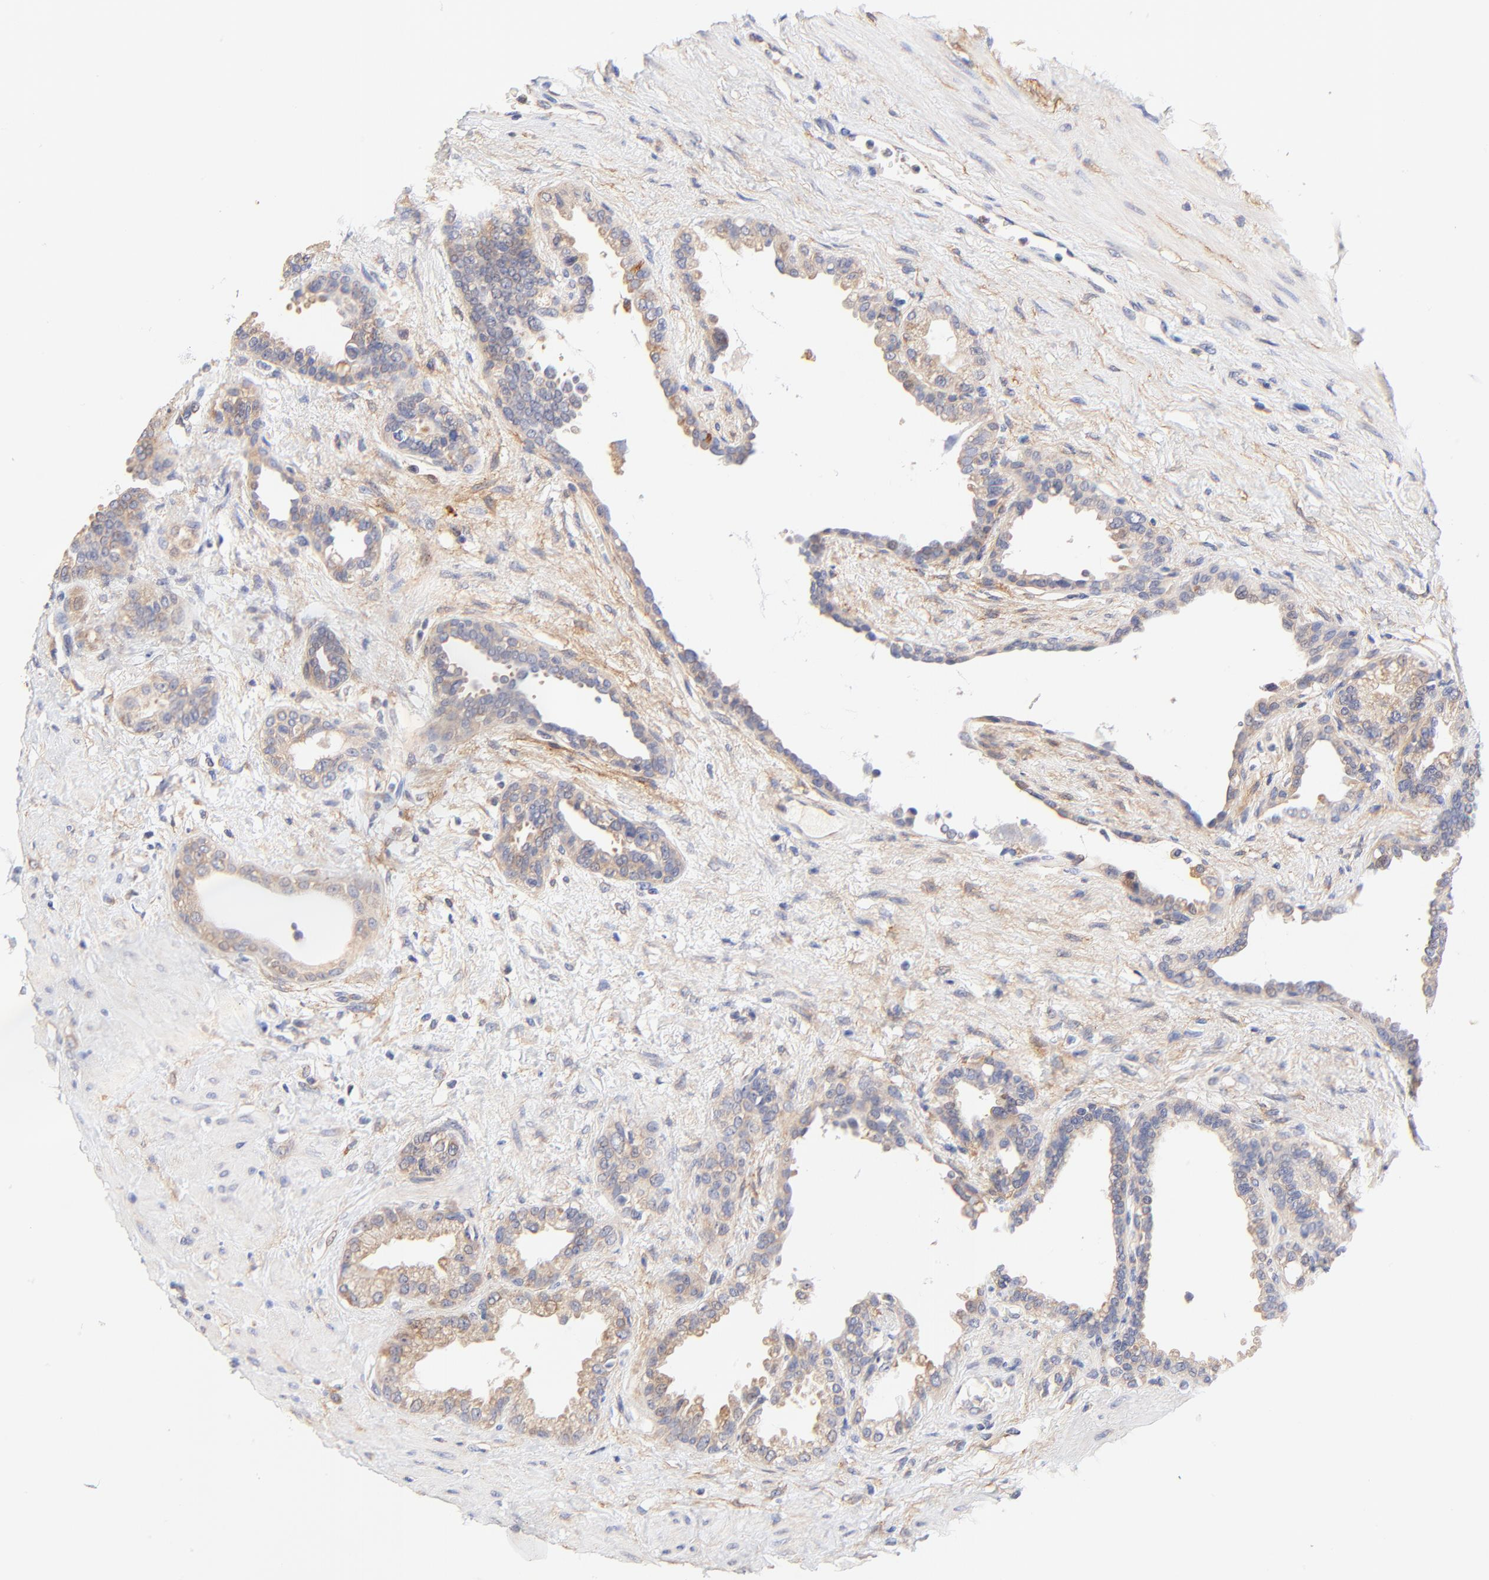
{"staining": {"intensity": "moderate", "quantity": ">75%", "location": "cytoplasmic/membranous"}, "tissue": "seminal vesicle", "cell_type": "Glandular cells", "image_type": "normal", "snomed": [{"axis": "morphology", "description": "Normal tissue, NOS"}, {"axis": "topography", "description": "Seminal veicle"}], "caption": "Approximately >75% of glandular cells in benign human seminal vesicle exhibit moderate cytoplasmic/membranous protein expression as visualized by brown immunohistochemical staining.", "gene": "PTK7", "patient": {"sex": "male", "age": 61}}